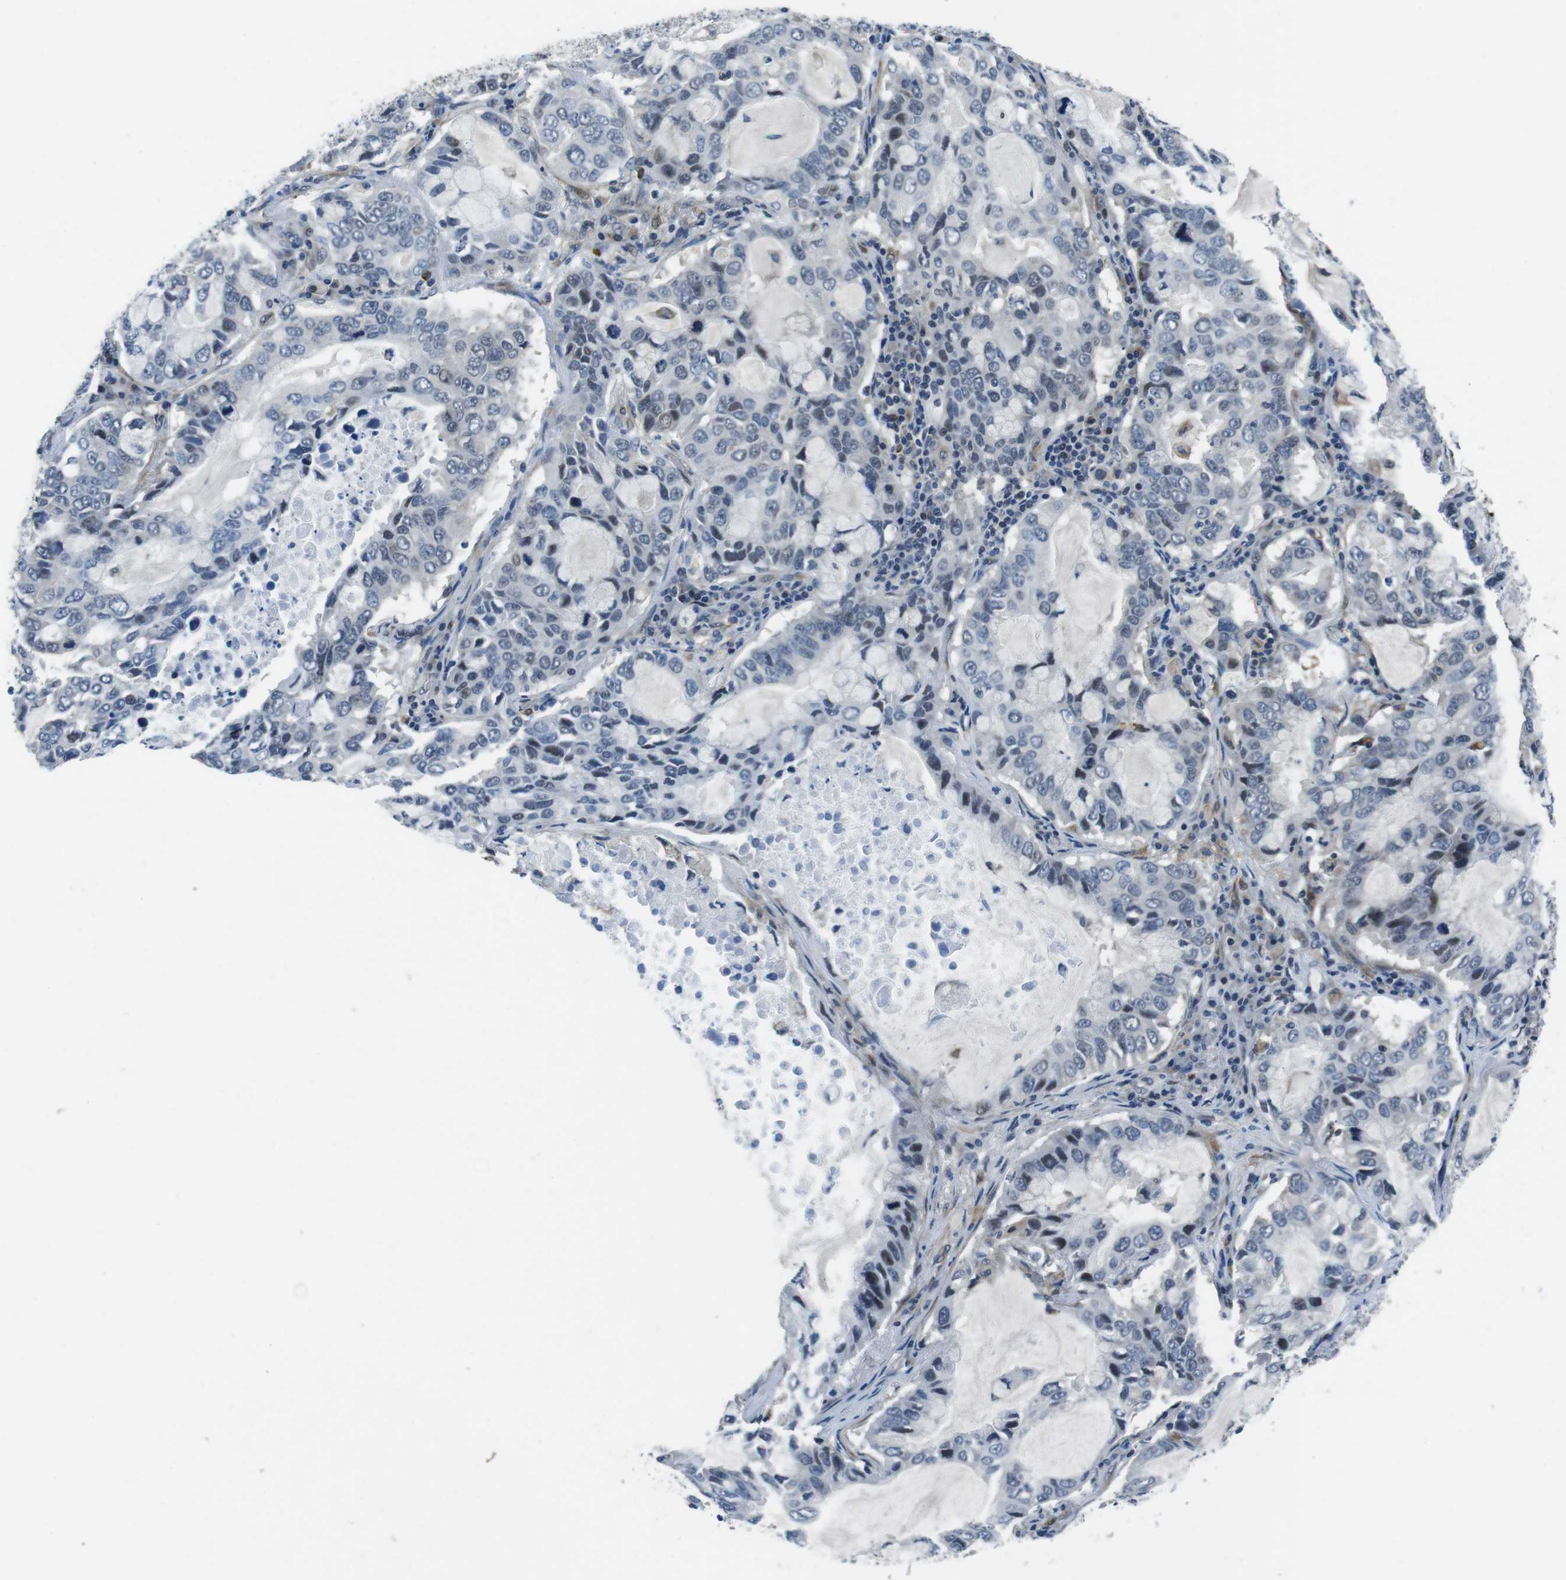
{"staining": {"intensity": "negative", "quantity": "none", "location": "none"}, "tissue": "lung cancer", "cell_type": "Tumor cells", "image_type": "cancer", "snomed": [{"axis": "morphology", "description": "Adenocarcinoma, NOS"}, {"axis": "topography", "description": "Lung"}], "caption": "Photomicrograph shows no protein positivity in tumor cells of lung cancer (adenocarcinoma) tissue.", "gene": "LRRC49", "patient": {"sex": "male", "age": 64}}